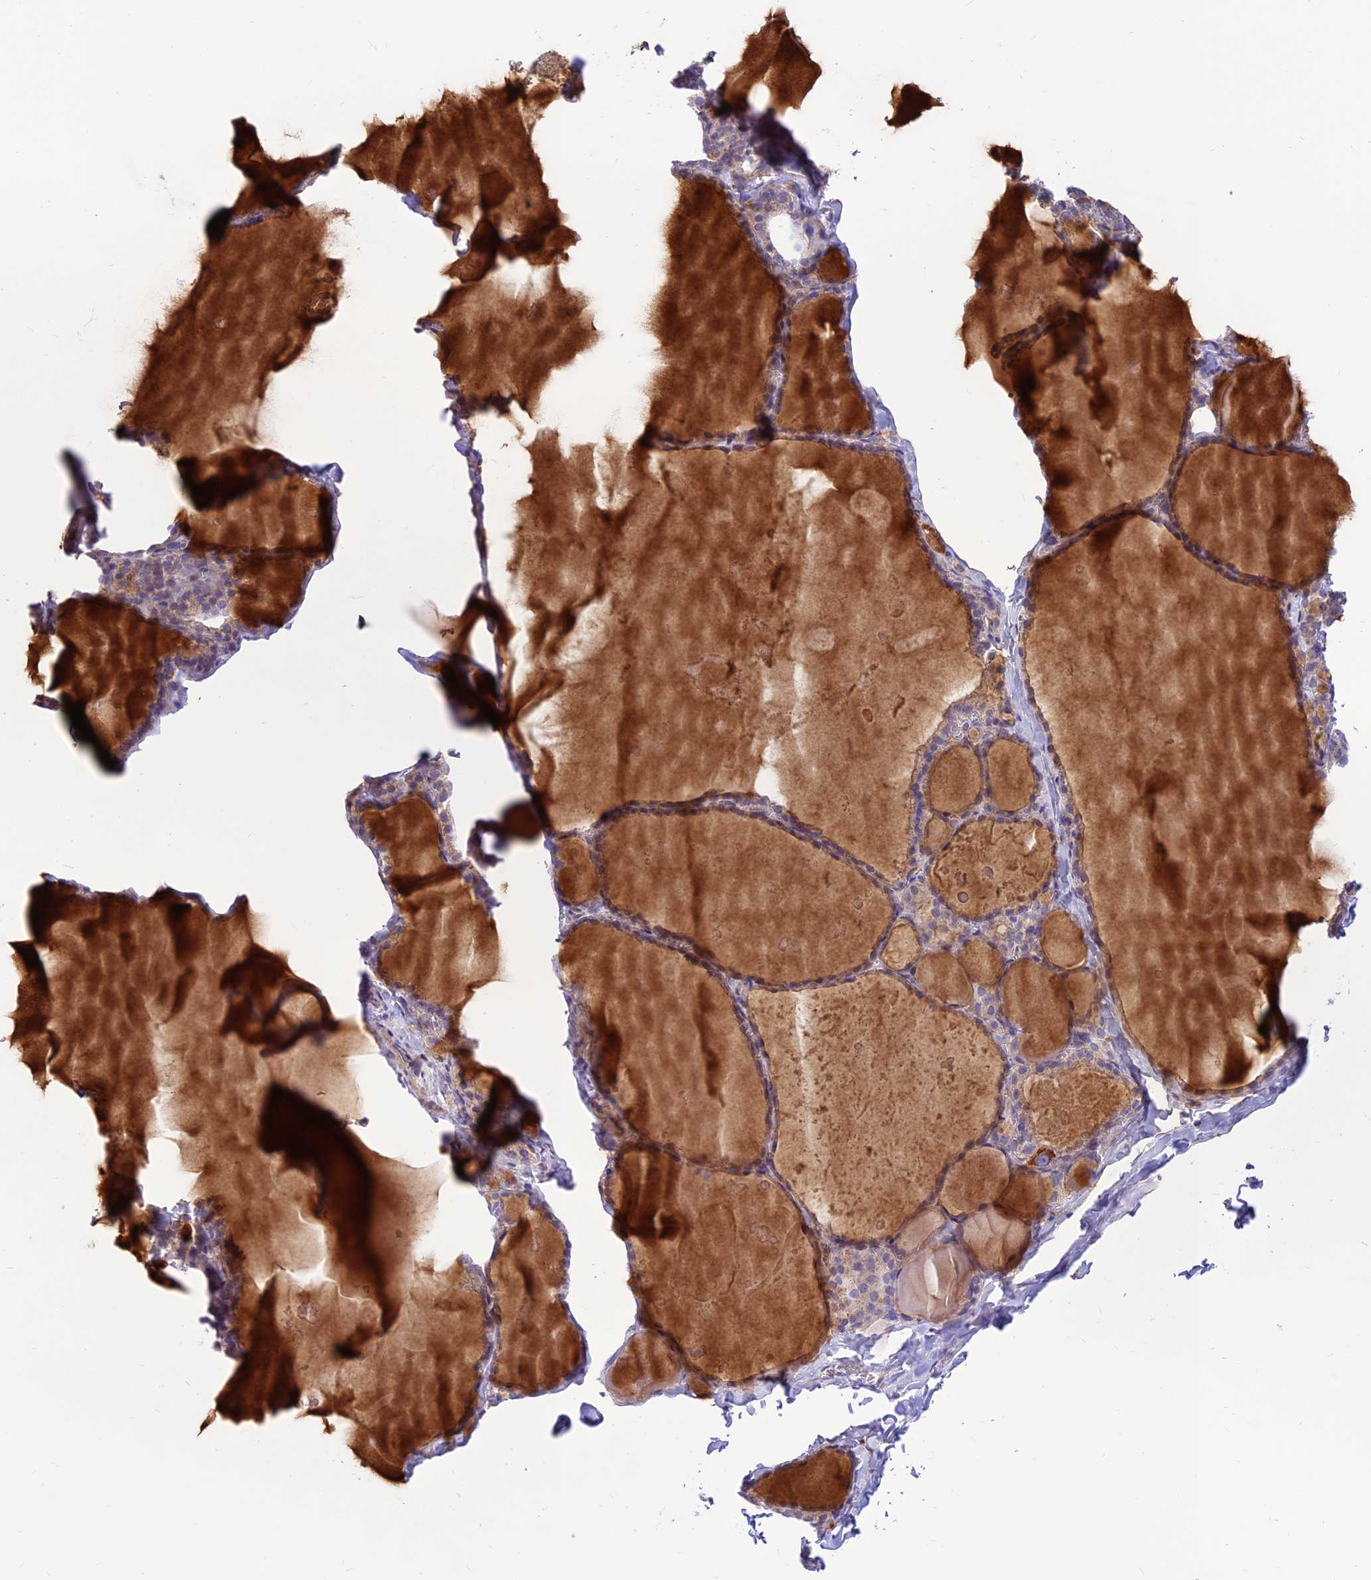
{"staining": {"intensity": "weak", "quantity": "<25%", "location": "cytoplasmic/membranous"}, "tissue": "thyroid gland", "cell_type": "Glandular cells", "image_type": "normal", "snomed": [{"axis": "morphology", "description": "Normal tissue, NOS"}, {"axis": "topography", "description": "Thyroid gland"}], "caption": "DAB immunohistochemical staining of normal human thyroid gland displays no significant staining in glandular cells. Brightfield microscopy of immunohistochemistry stained with DAB (brown) and hematoxylin (blue), captured at high magnification.", "gene": "FAM186B", "patient": {"sex": "male", "age": 56}}